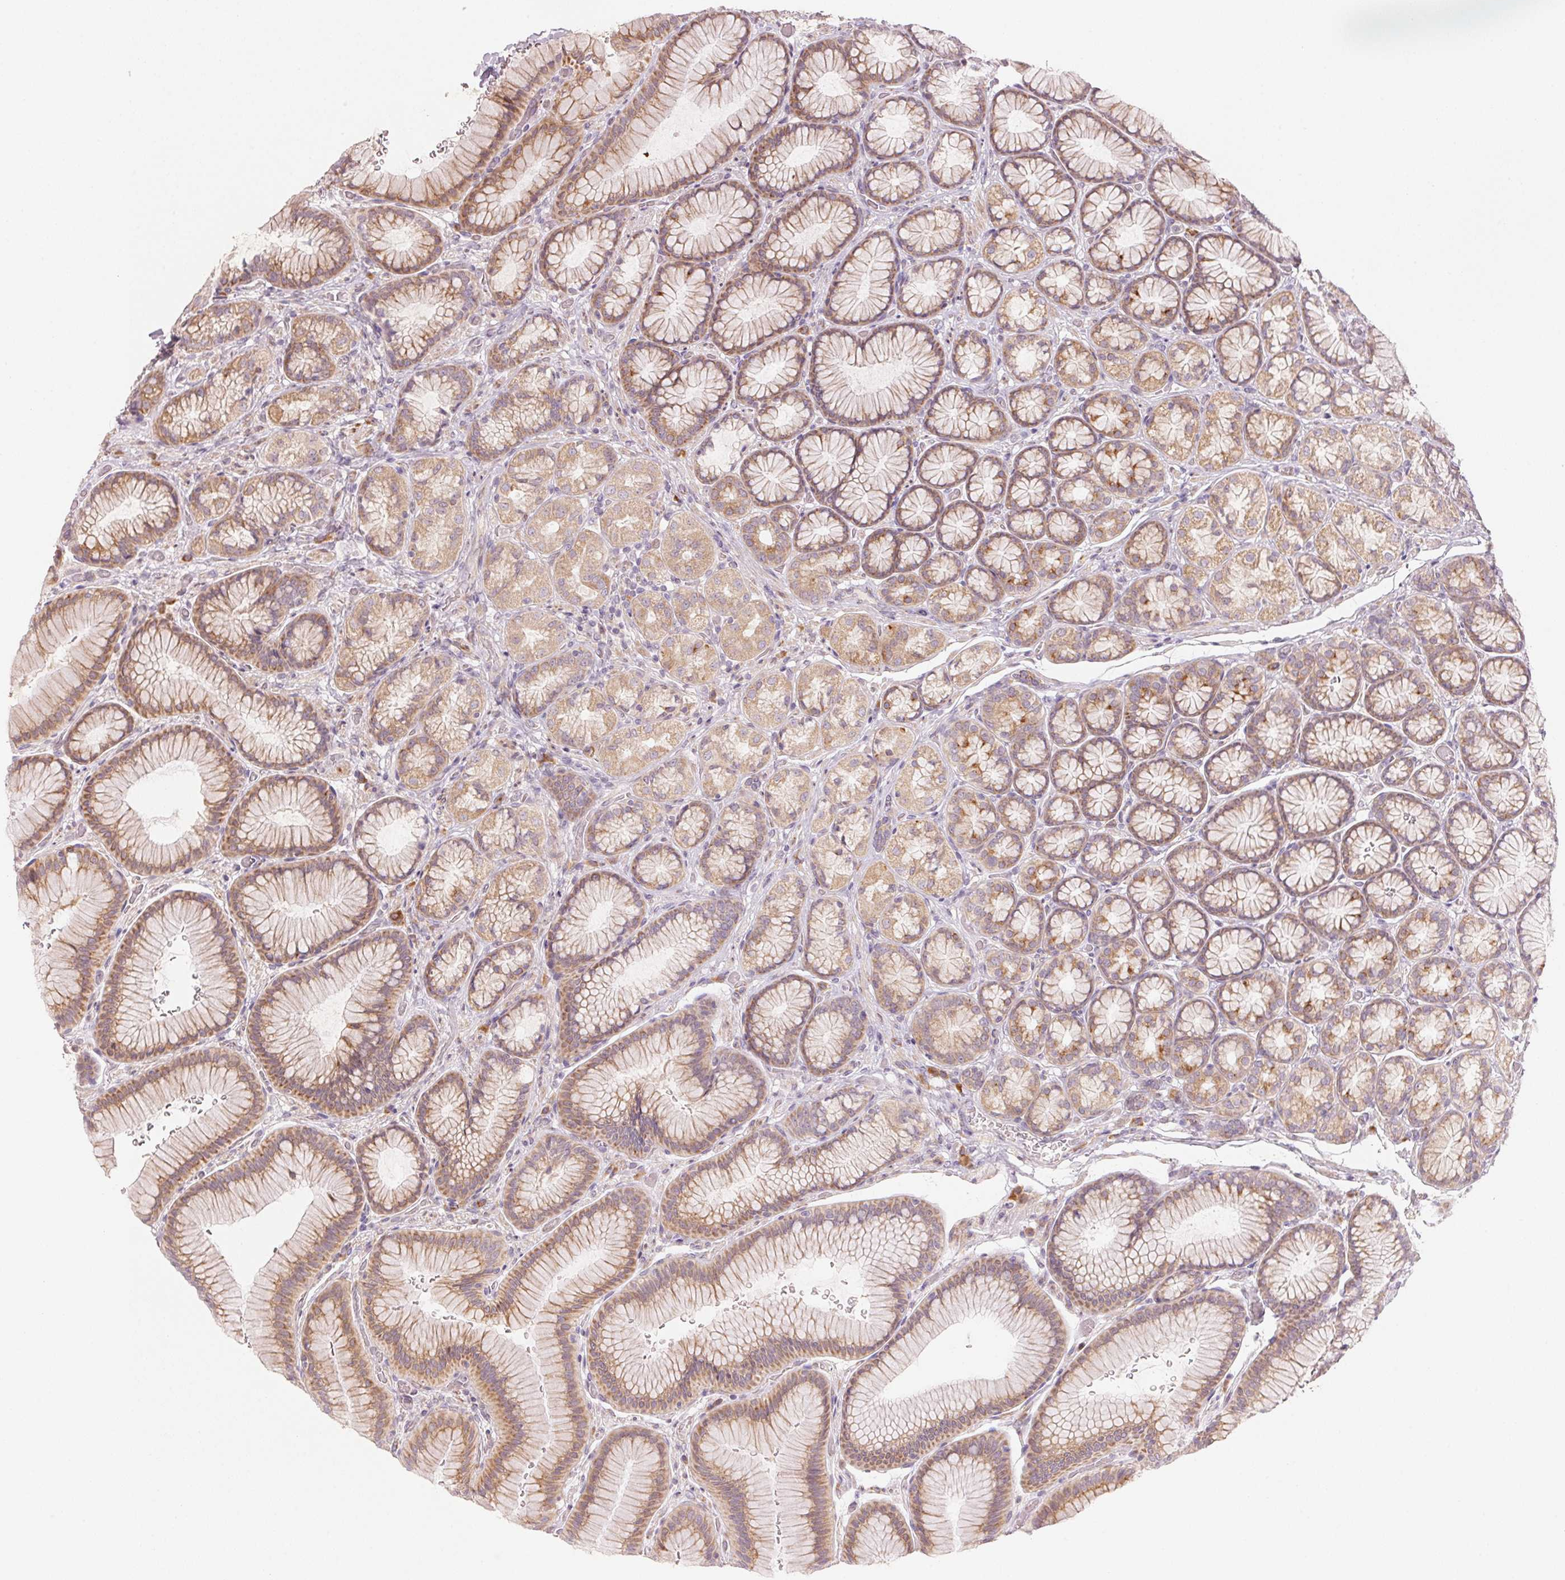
{"staining": {"intensity": "moderate", "quantity": ">75%", "location": "cytoplasmic/membranous"}, "tissue": "stomach", "cell_type": "Glandular cells", "image_type": "normal", "snomed": [{"axis": "morphology", "description": "Normal tissue, NOS"}, {"axis": "morphology", "description": "Adenocarcinoma, NOS"}, {"axis": "morphology", "description": "Adenocarcinoma, High grade"}, {"axis": "topography", "description": "Stomach, upper"}, {"axis": "topography", "description": "Stomach"}], "caption": "A brown stain labels moderate cytoplasmic/membranous staining of a protein in glandular cells of normal human stomach.", "gene": "BLOC1S2", "patient": {"sex": "female", "age": 65}}